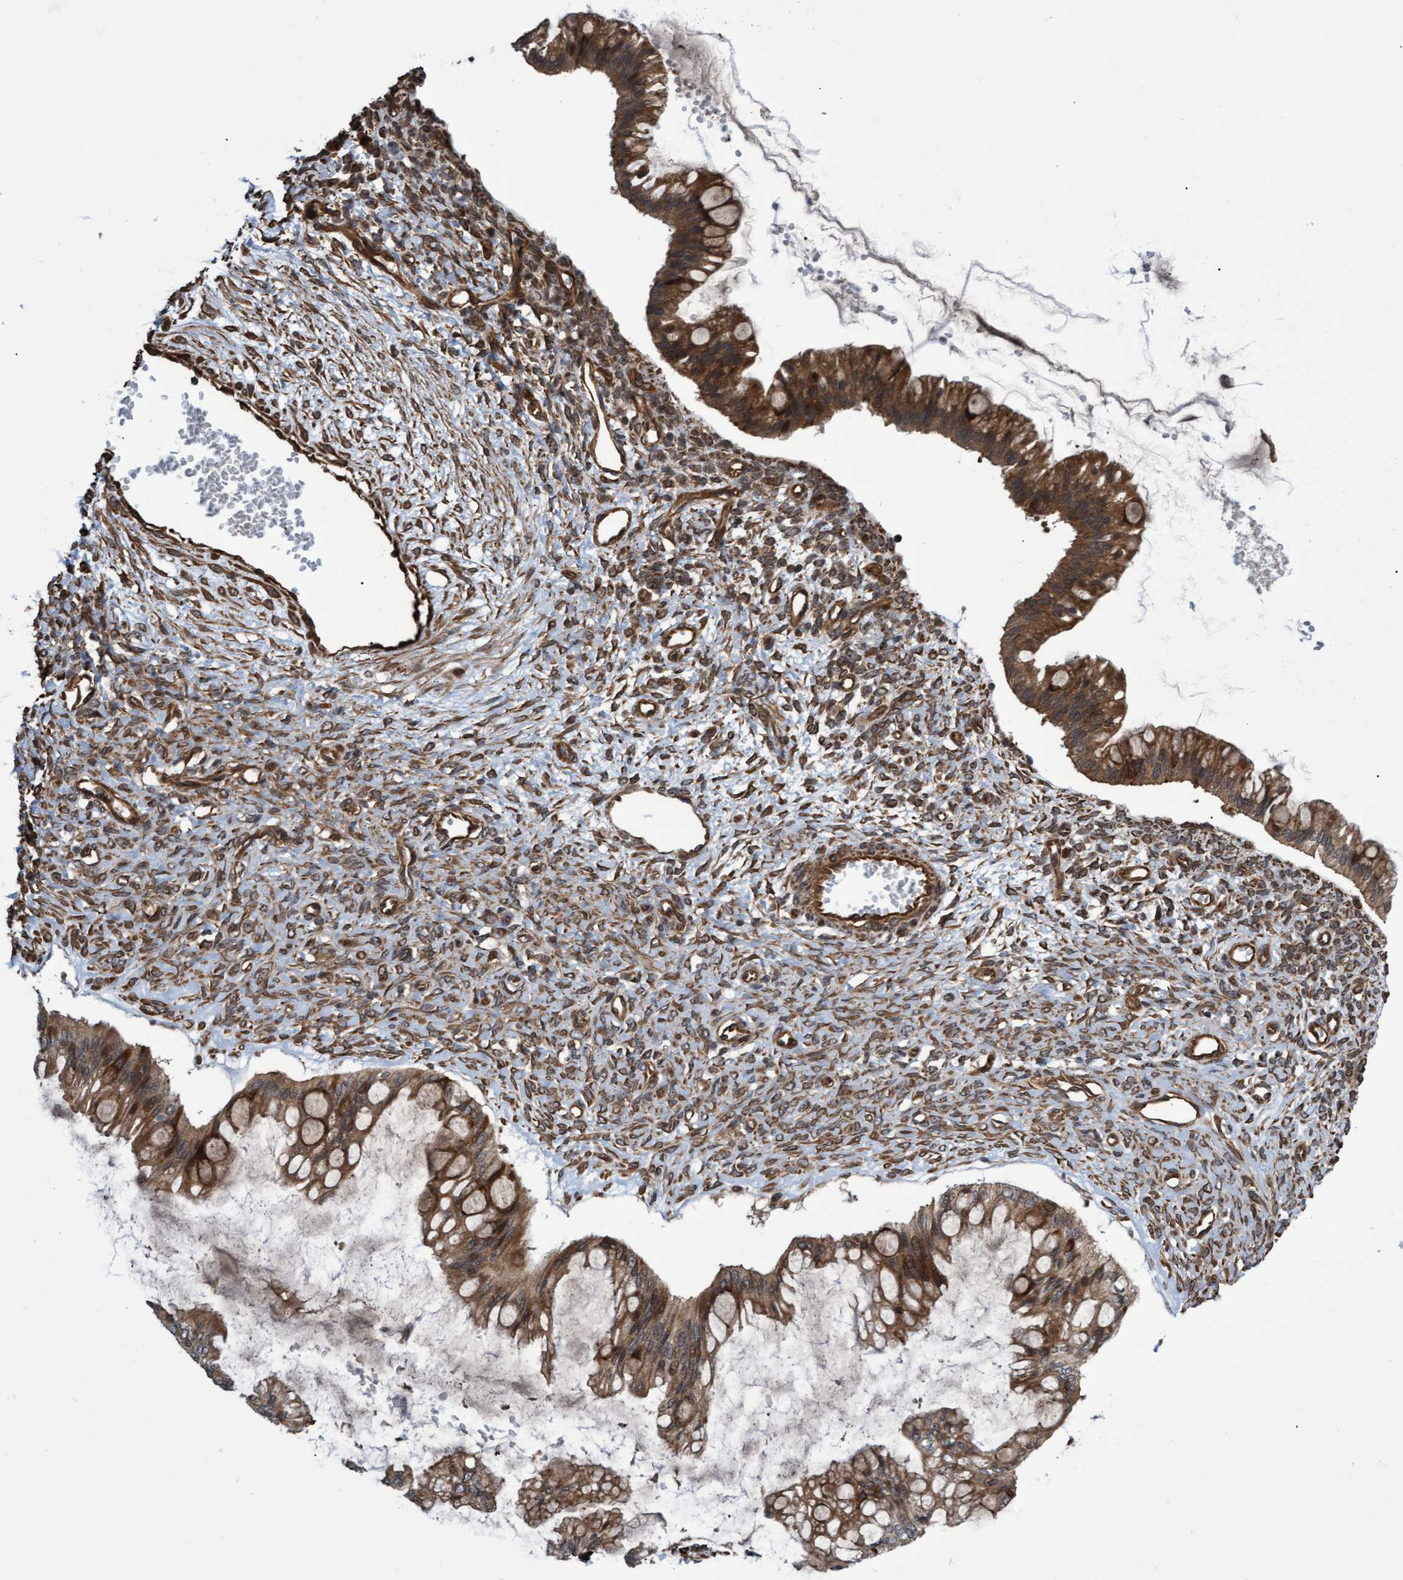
{"staining": {"intensity": "moderate", "quantity": ">75%", "location": "cytoplasmic/membranous"}, "tissue": "ovarian cancer", "cell_type": "Tumor cells", "image_type": "cancer", "snomed": [{"axis": "morphology", "description": "Cystadenocarcinoma, mucinous, NOS"}, {"axis": "topography", "description": "Ovary"}], "caption": "Protein staining of ovarian cancer (mucinous cystadenocarcinoma) tissue reveals moderate cytoplasmic/membranous positivity in about >75% of tumor cells. (Brightfield microscopy of DAB IHC at high magnification).", "gene": "TNFRSF10B", "patient": {"sex": "female", "age": 73}}